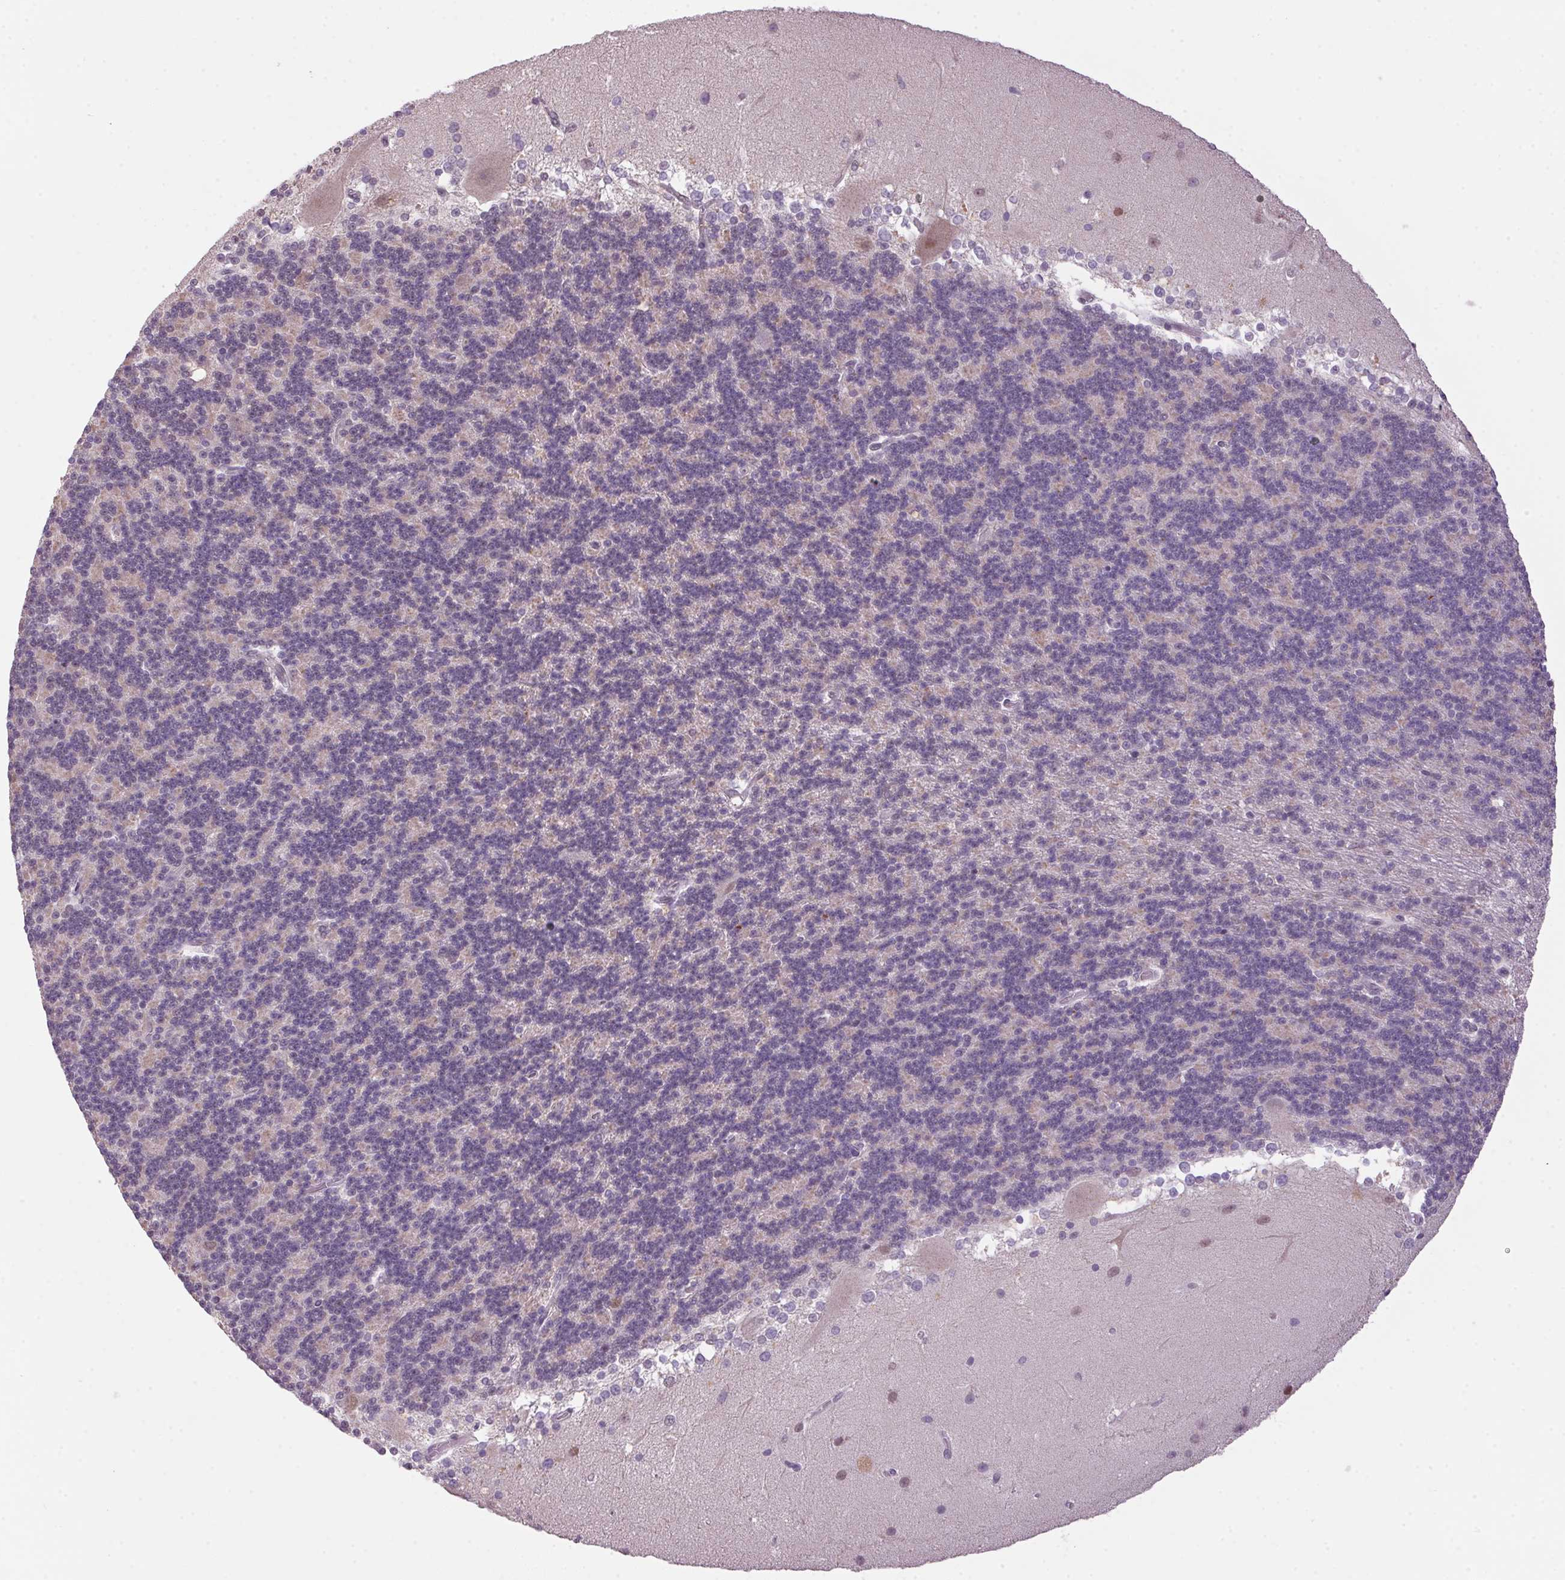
{"staining": {"intensity": "negative", "quantity": "none", "location": "none"}, "tissue": "cerebellum", "cell_type": "Cells in granular layer", "image_type": "normal", "snomed": [{"axis": "morphology", "description": "Normal tissue, NOS"}, {"axis": "topography", "description": "Cerebellum"}], "caption": "Immunohistochemical staining of normal cerebellum exhibits no significant expression in cells in granular layer. (DAB (3,3'-diaminobenzidine) immunohistochemistry (IHC), high magnification).", "gene": "AKR1E2", "patient": {"sex": "female", "age": 19}}